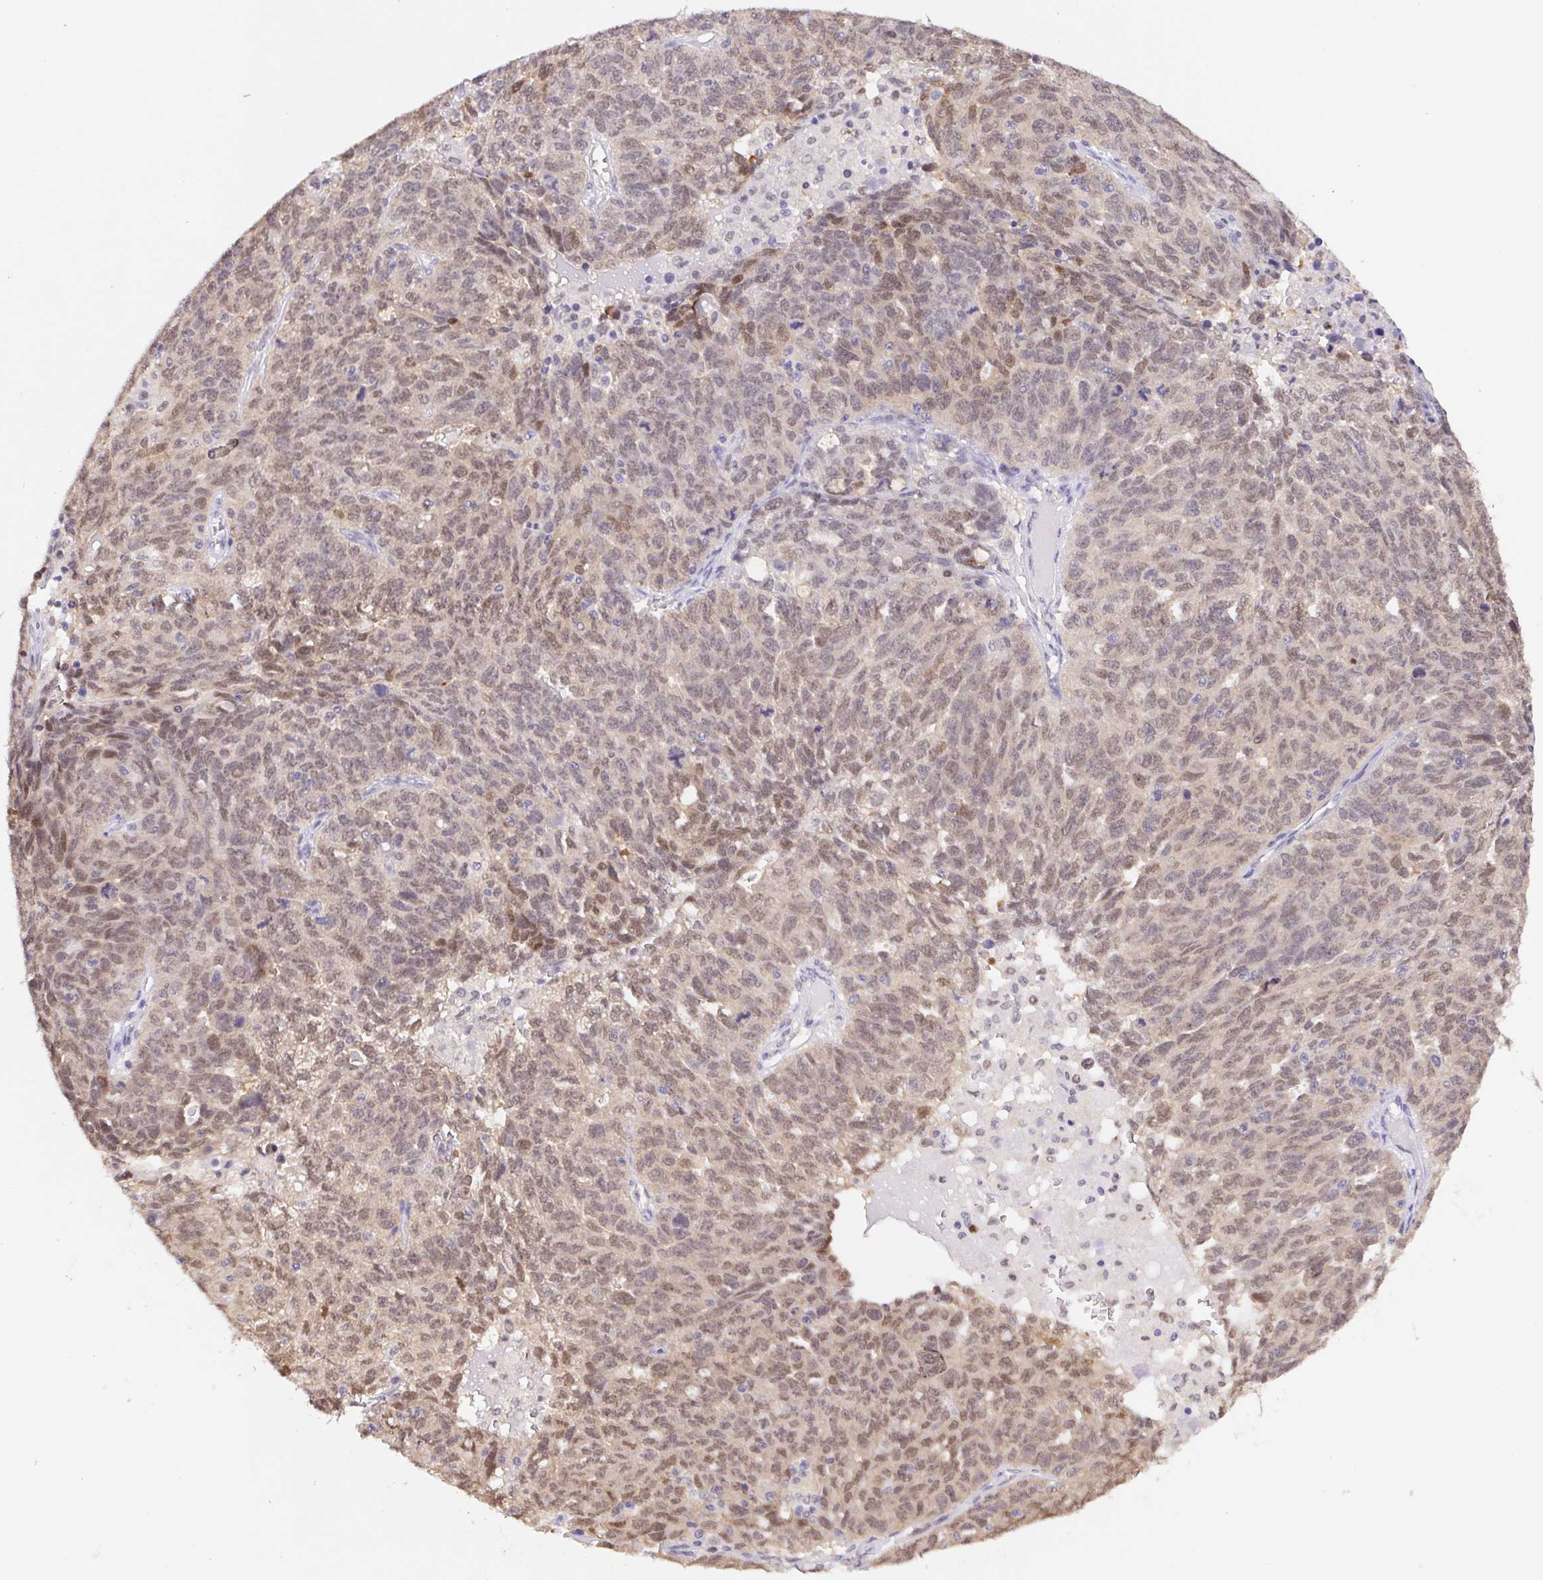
{"staining": {"intensity": "weak", "quantity": ">75%", "location": "nuclear"}, "tissue": "ovarian cancer", "cell_type": "Tumor cells", "image_type": "cancer", "snomed": [{"axis": "morphology", "description": "Cystadenocarcinoma, serous, NOS"}, {"axis": "topography", "description": "Ovary"}], "caption": "A brown stain labels weak nuclear positivity of a protein in human ovarian cancer (serous cystadenocarcinoma) tumor cells.", "gene": "L3MBTL4", "patient": {"sex": "female", "age": 71}}